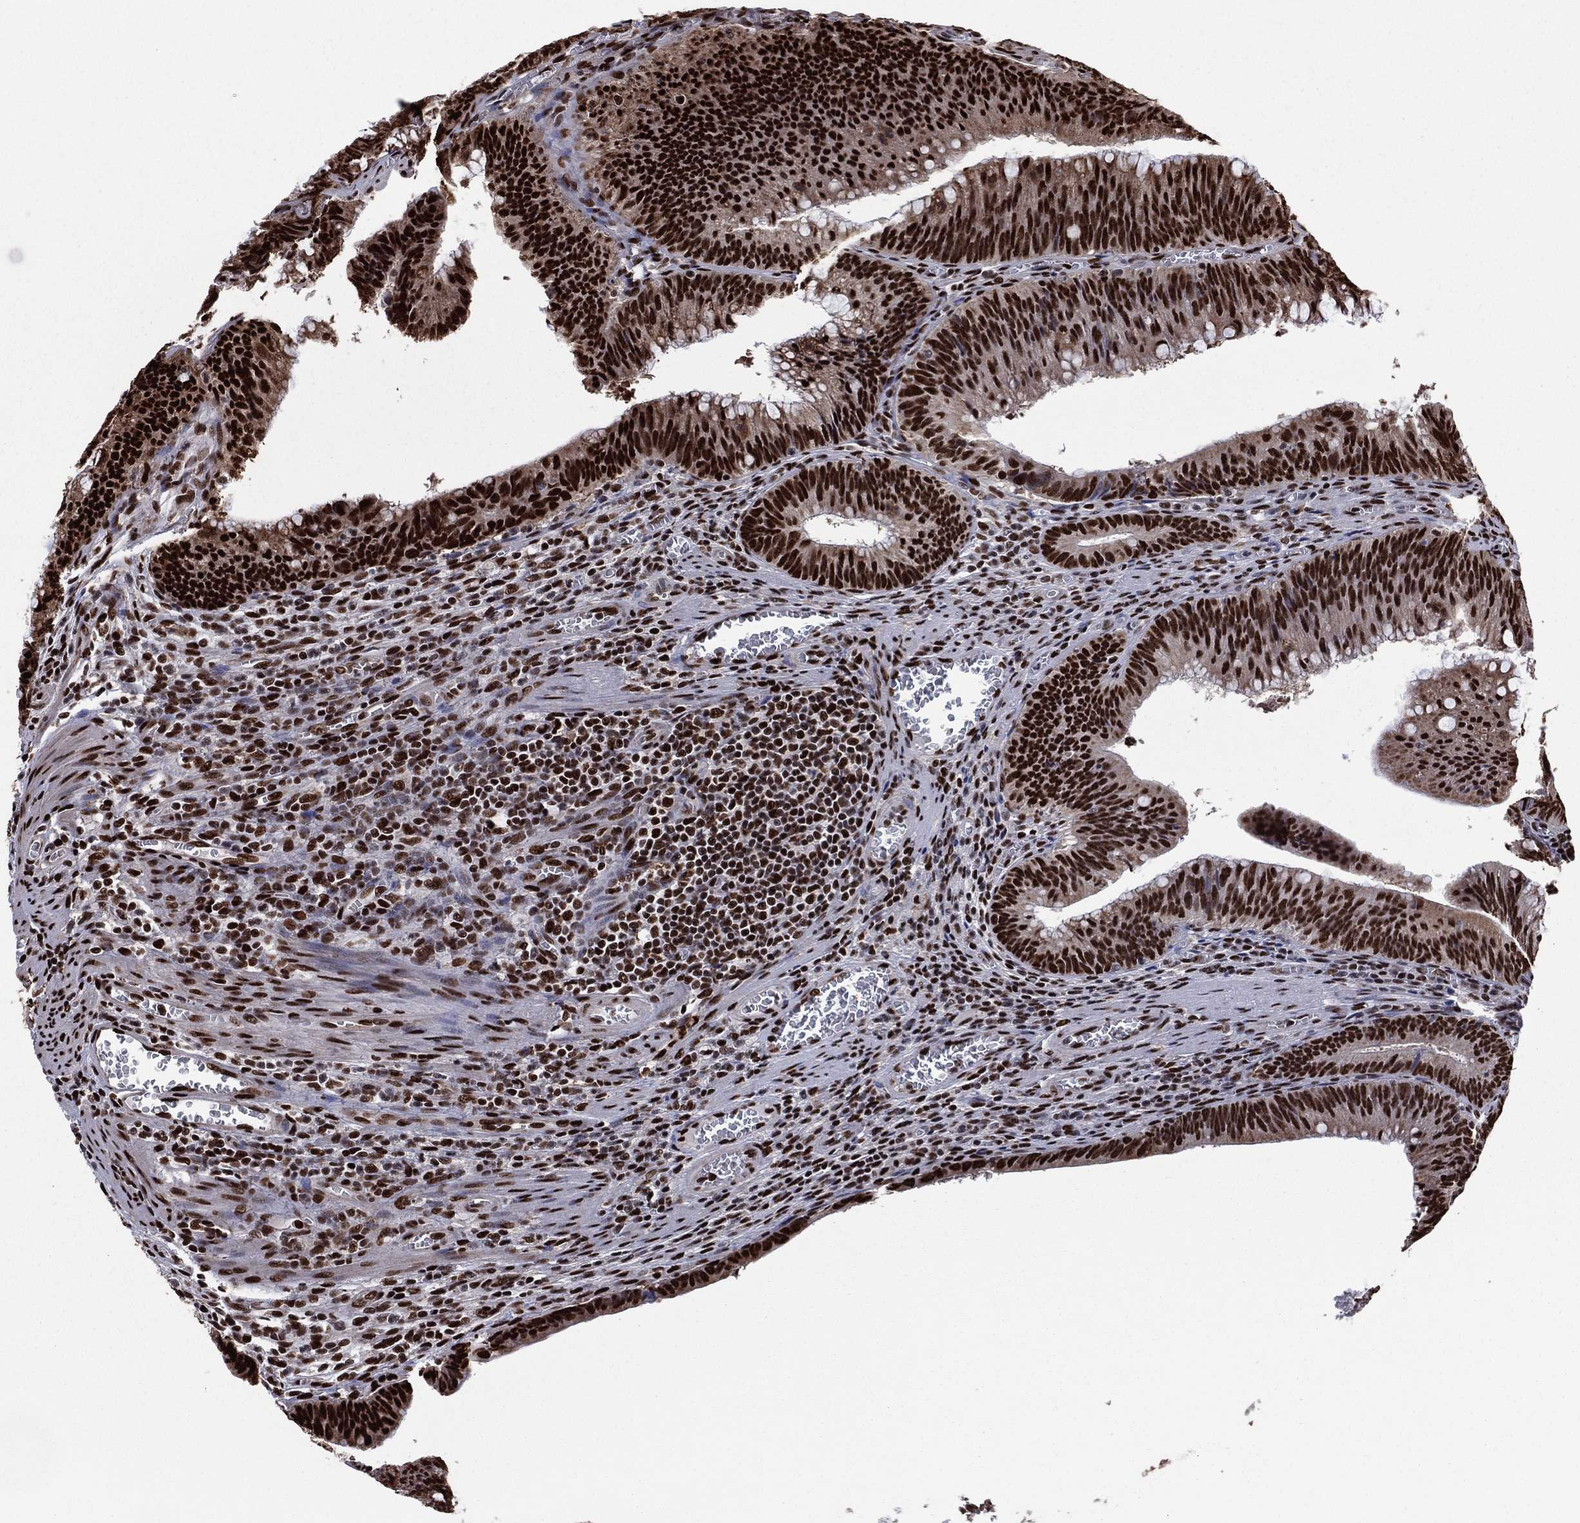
{"staining": {"intensity": "strong", "quantity": ">75%", "location": "nuclear"}, "tissue": "colorectal cancer", "cell_type": "Tumor cells", "image_type": "cancer", "snomed": [{"axis": "morphology", "description": "Adenocarcinoma, NOS"}, {"axis": "topography", "description": "Rectum"}], "caption": "An immunohistochemistry (IHC) micrograph of neoplastic tissue is shown. Protein staining in brown shows strong nuclear positivity in colorectal adenocarcinoma within tumor cells. (Stains: DAB (3,3'-diaminobenzidine) in brown, nuclei in blue, Microscopy: brightfield microscopy at high magnification).", "gene": "TP53BP1", "patient": {"sex": "female", "age": 72}}